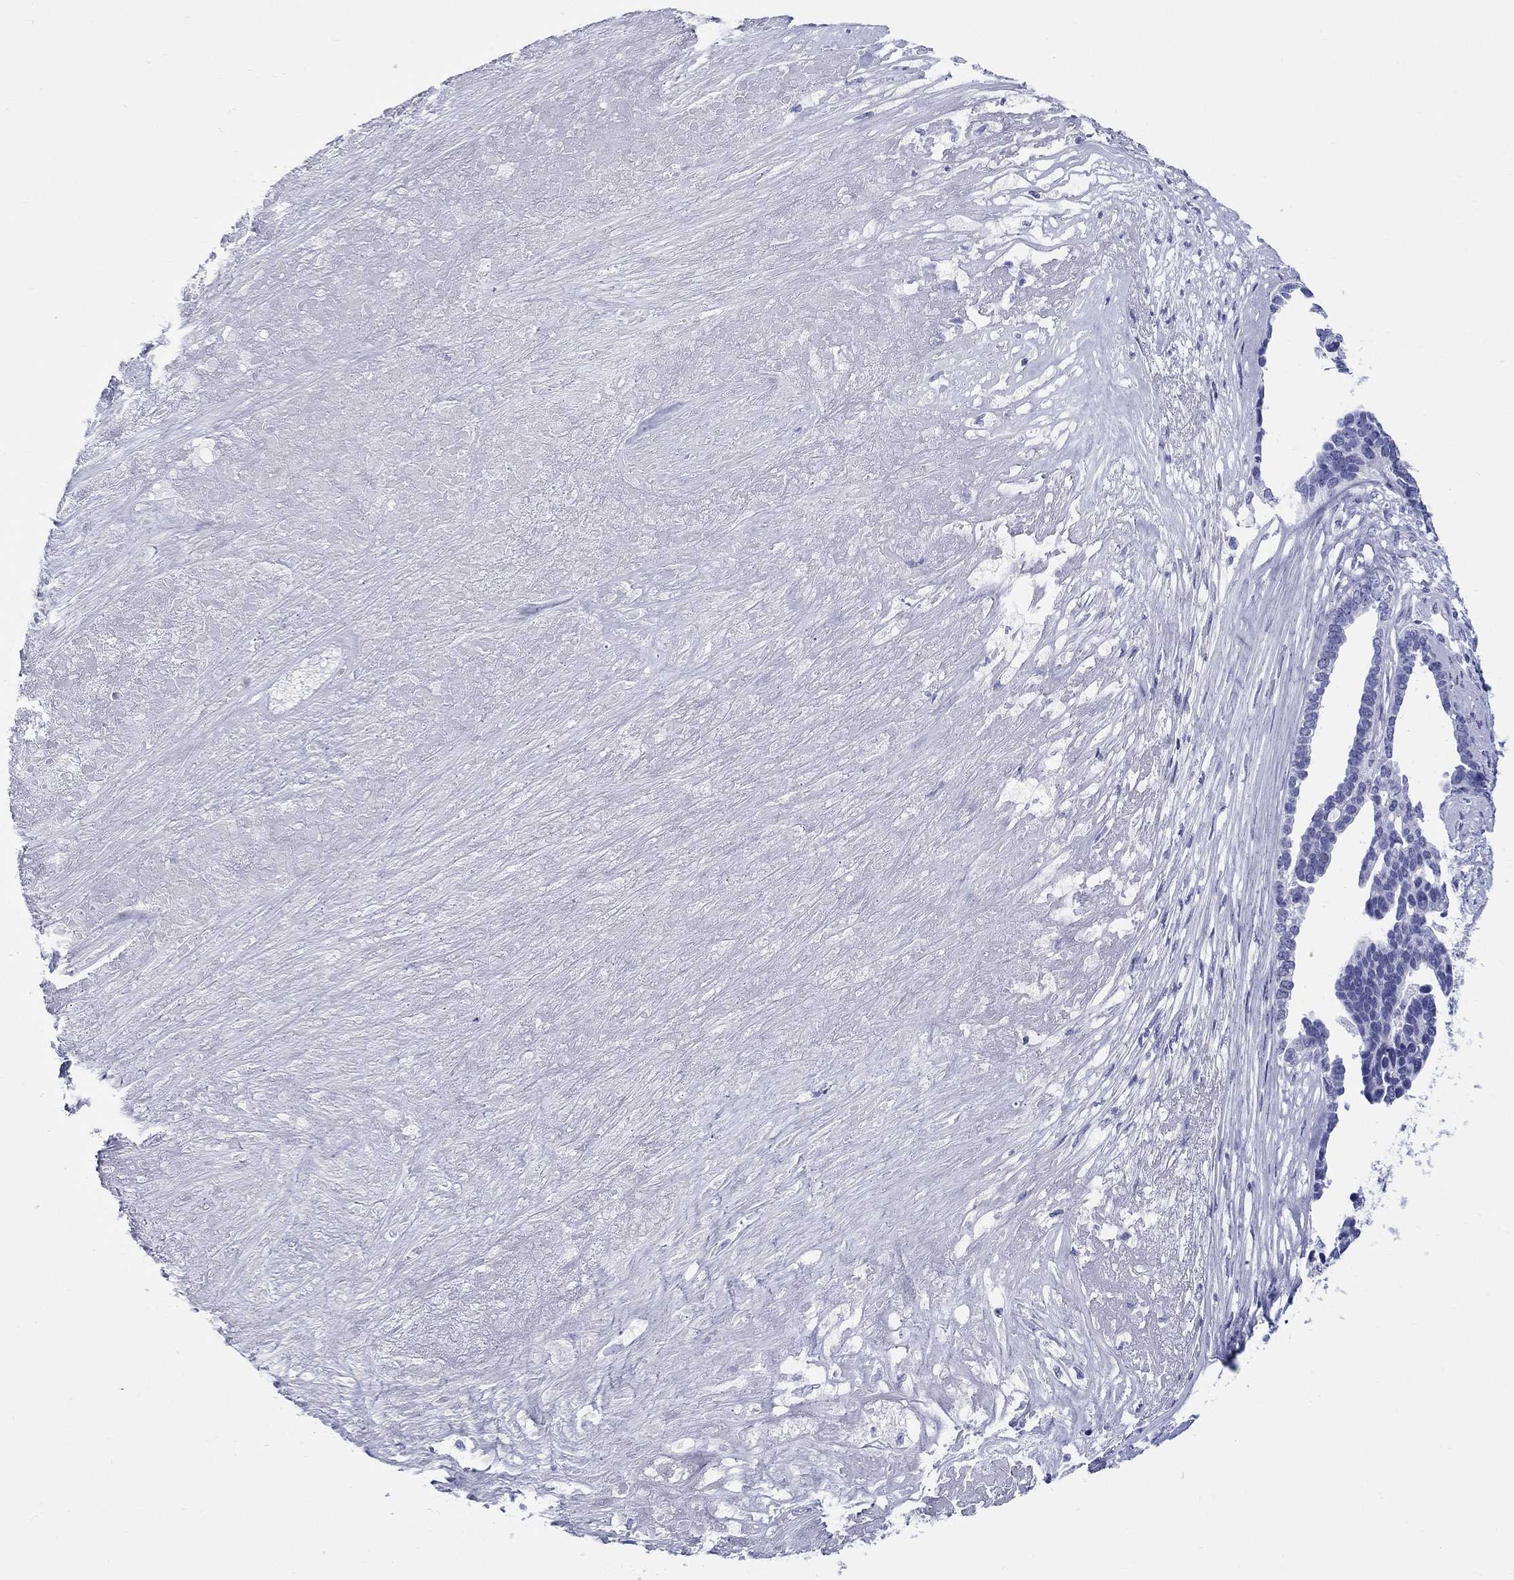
{"staining": {"intensity": "negative", "quantity": "none", "location": "none"}, "tissue": "ovarian cancer", "cell_type": "Tumor cells", "image_type": "cancer", "snomed": [{"axis": "morphology", "description": "Cystadenocarcinoma, serous, NOS"}, {"axis": "topography", "description": "Ovary"}], "caption": "Protein analysis of serous cystadenocarcinoma (ovarian) shows no significant expression in tumor cells. (Brightfield microscopy of DAB (3,3'-diaminobenzidine) immunohistochemistry at high magnification).", "gene": "LAMP5", "patient": {"sex": "female", "age": 54}}